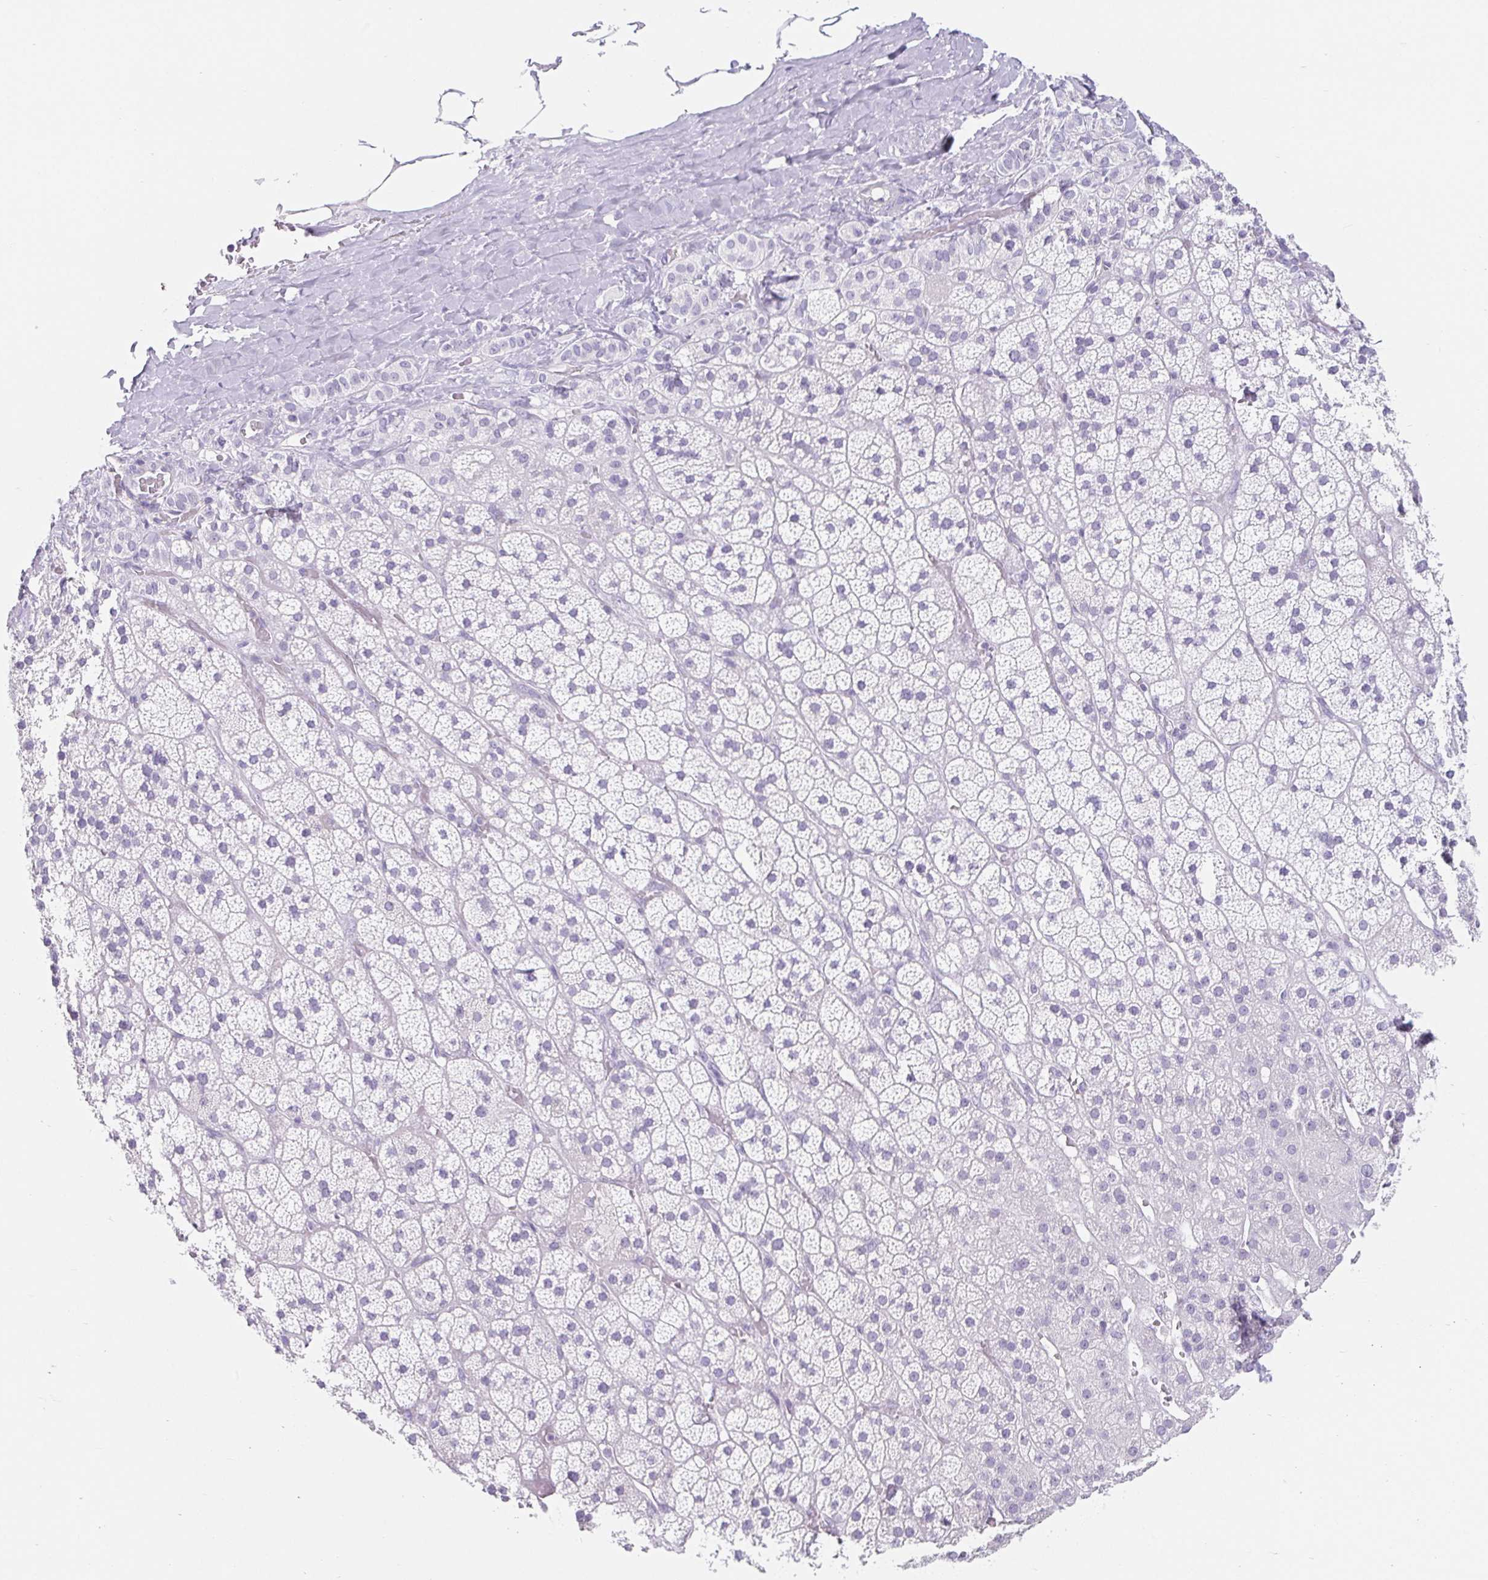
{"staining": {"intensity": "negative", "quantity": "none", "location": "none"}, "tissue": "adrenal gland", "cell_type": "Glandular cells", "image_type": "normal", "snomed": [{"axis": "morphology", "description": "Normal tissue, NOS"}, {"axis": "topography", "description": "Adrenal gland"}], "caption": "Protein analysis of benign adrenal gland reveals no significant staining in glandular cells.", "gene": "BCAS1", "patient": {"sex": "male", "age": 57}}